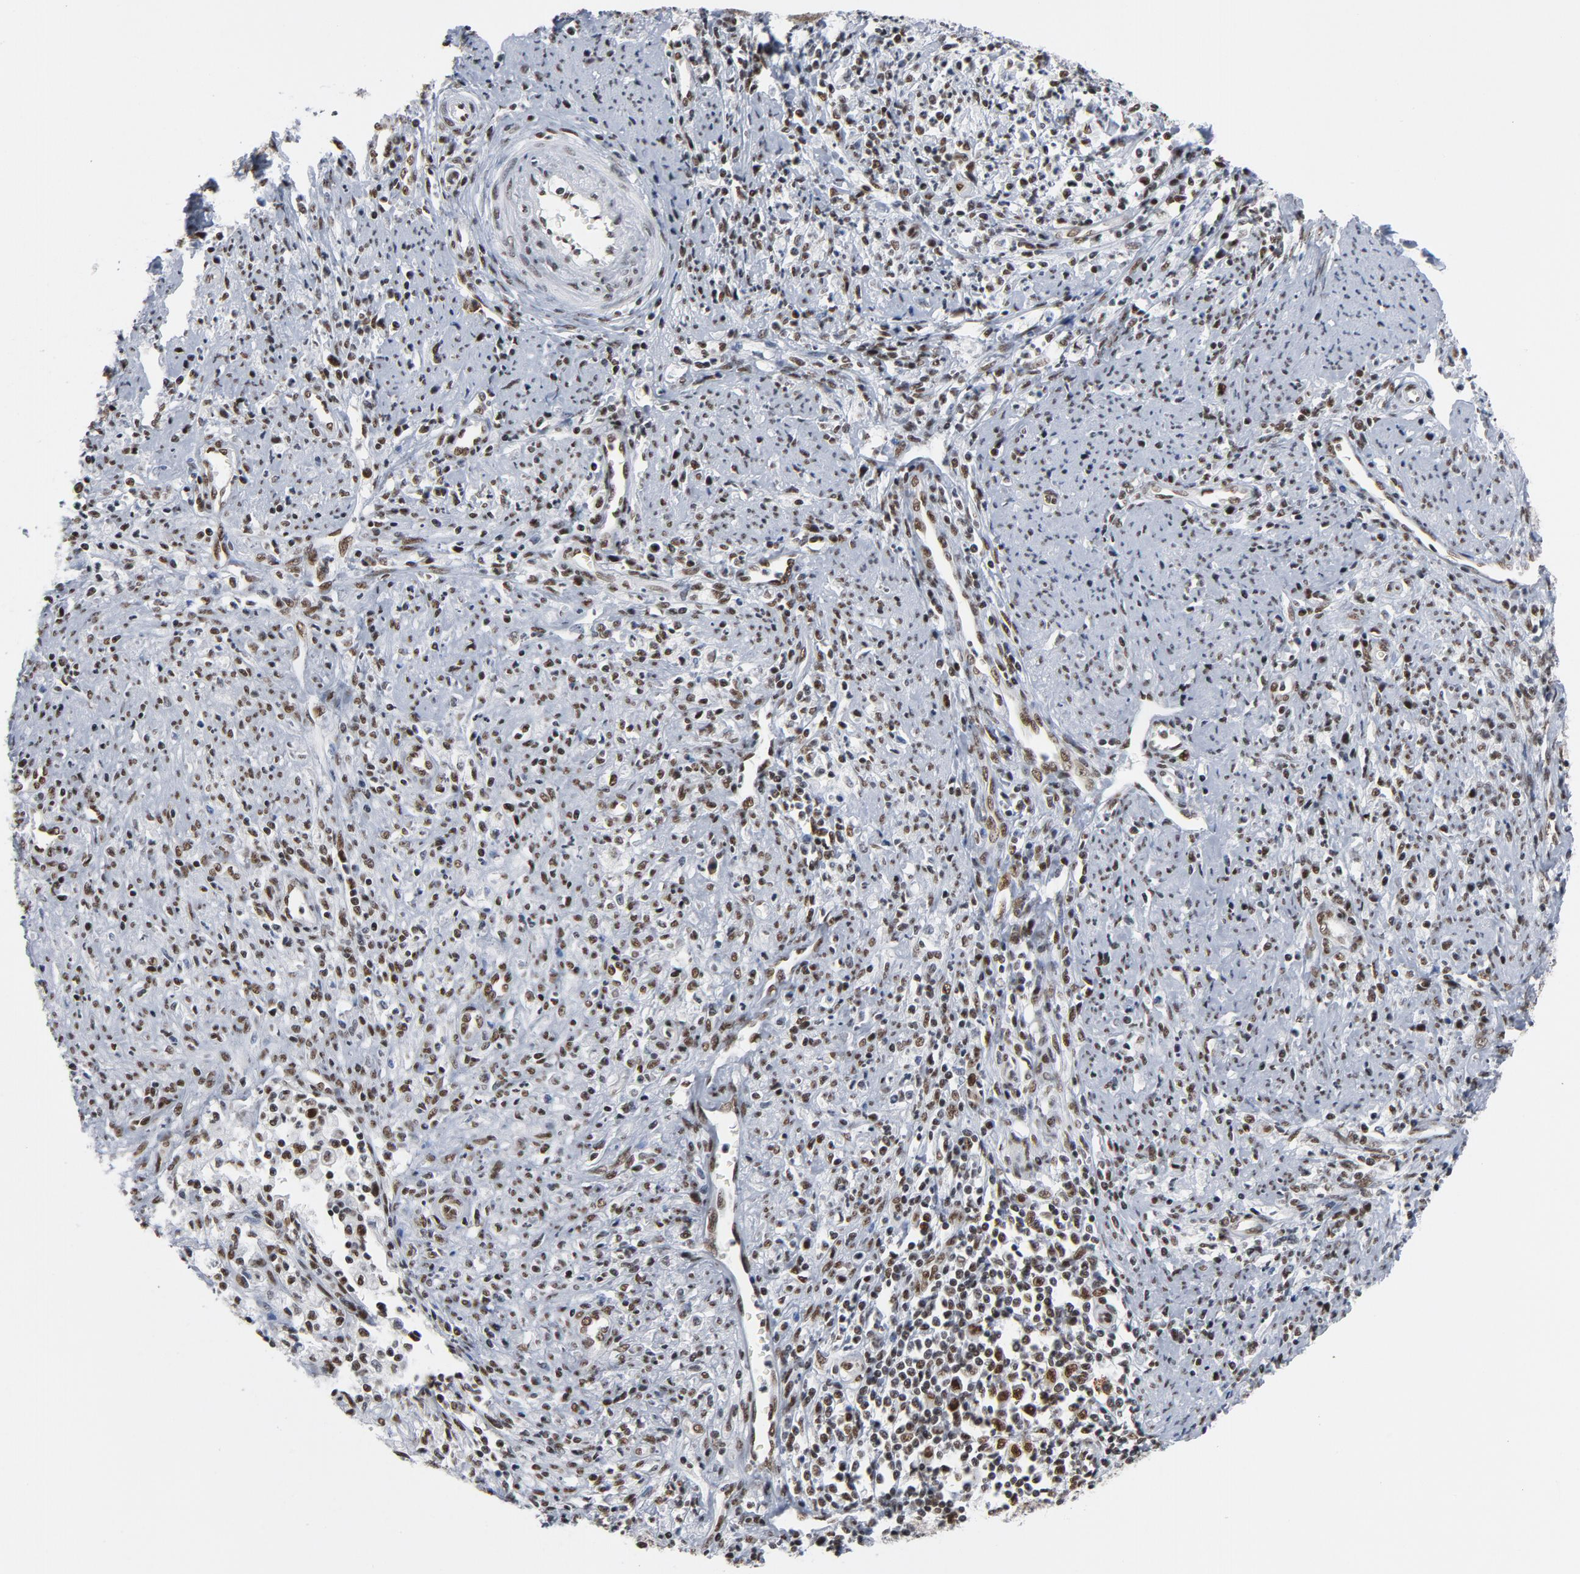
{"staining": {"intensity": "moderate", "quantity": ">75%", "location": "nuclear"}, "tissue": "cervical cancer", "cell_type": "Tumor cells", "image_type": "cancer", "snomed": [{"axis": "morphology", "description": "Adenocarcinoma, NOS"}, {"axis": "topography", "description": "Cervix"}], "caption": "This micrograph shows immunohistochemistry staining of human cervical adenocarcinoma, with medium moderate nuclear staining in approximately >75% of tumor cells.", "gene": "CSTF2", "patient": {"sex": "female", "age": 36}}